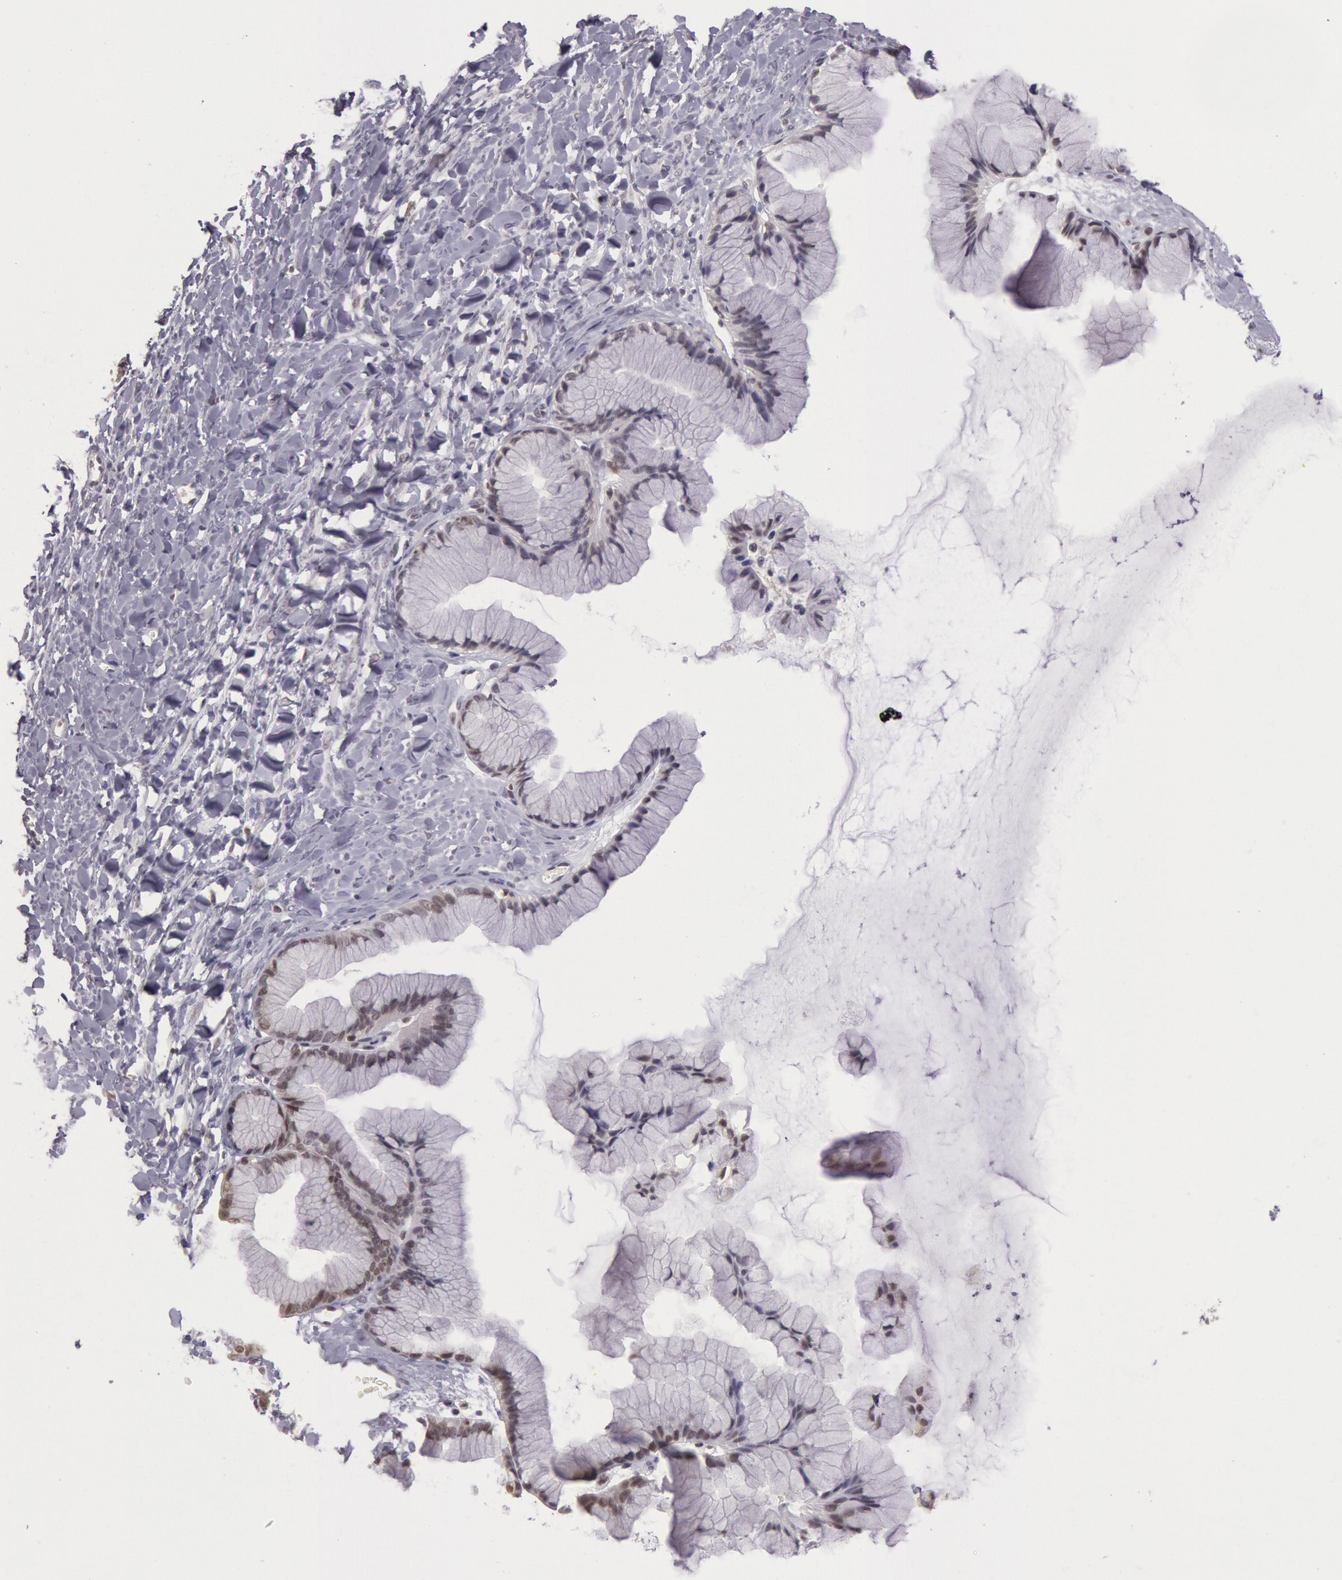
{"staining": {"intensity": "weak", "quantity": "25%-75%", "location": "nuclear"}, "tissue": "ovarian cancer", "cell_type": "Tumor cells", "image_type": "cancer", "snomed": [{"axis": "morphology", "description": "Cystadenocarcinoma, mucinous, NOS"}, {"axis": "topography", "description": "Ovary"}], "caption": "Protein expression analysis of human ovarian cancer (mucinous cystadenocarcinoma) reveals weak nuclear staining in about 25%-75% of tumor cells.", "gene": "HIF1A", "patient": {"sex": "female", "age": 41}}